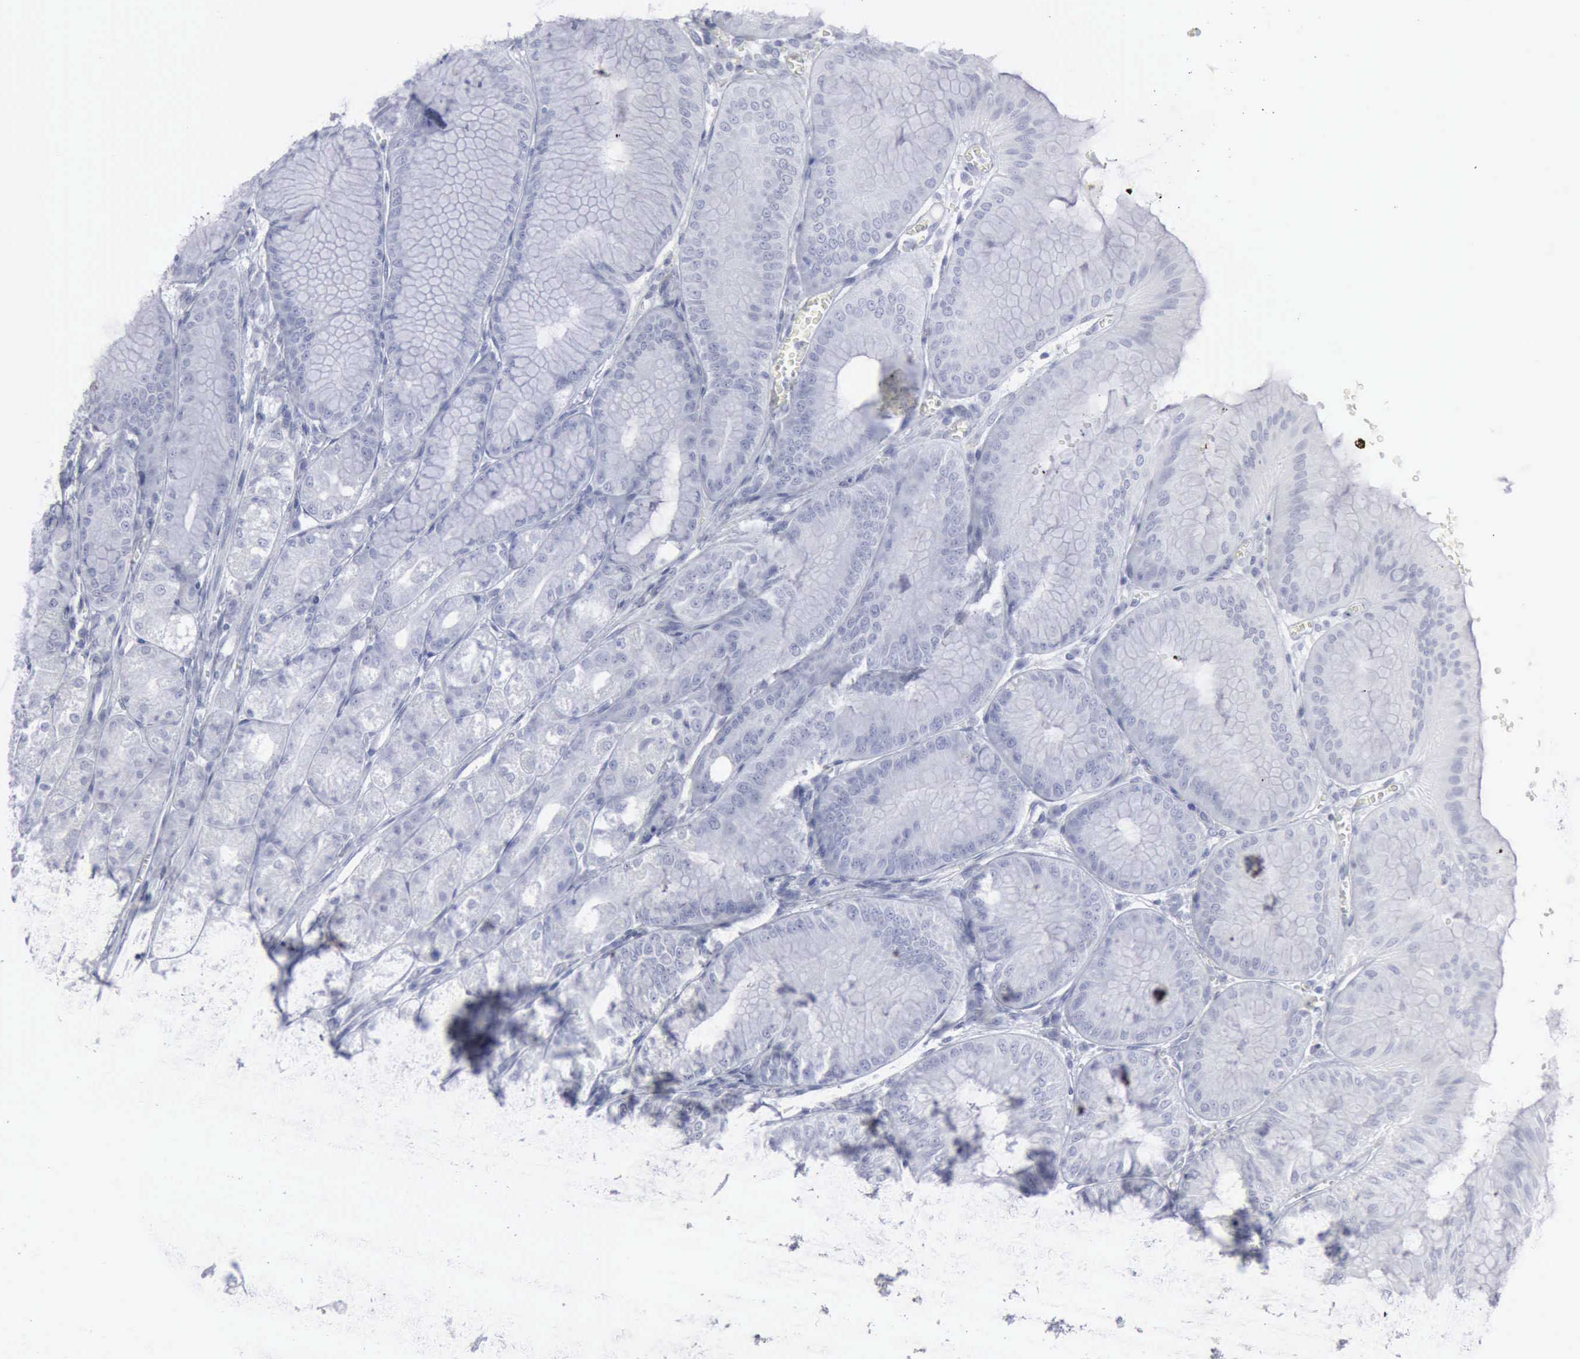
{"staining": {"intensity": "negative", "quantity": "none", "location": "none"}, "tissue": "stomach", "cell_type": "Glandular cells", "image_type": "normal", "snomed": [{"axis": "morphology", "description": "Normal tissue, NOS"}, {"axis": "topography", "description": "Stomach, lower"}], "caption": "A photomicrograph of human stomach is negative for staining in glandular cells. (DAB (3,3'-diaminobenzidine) IHC, high magnification).", "gene": "VCAM1", "patient": {"sex": "male", "age": 71}}